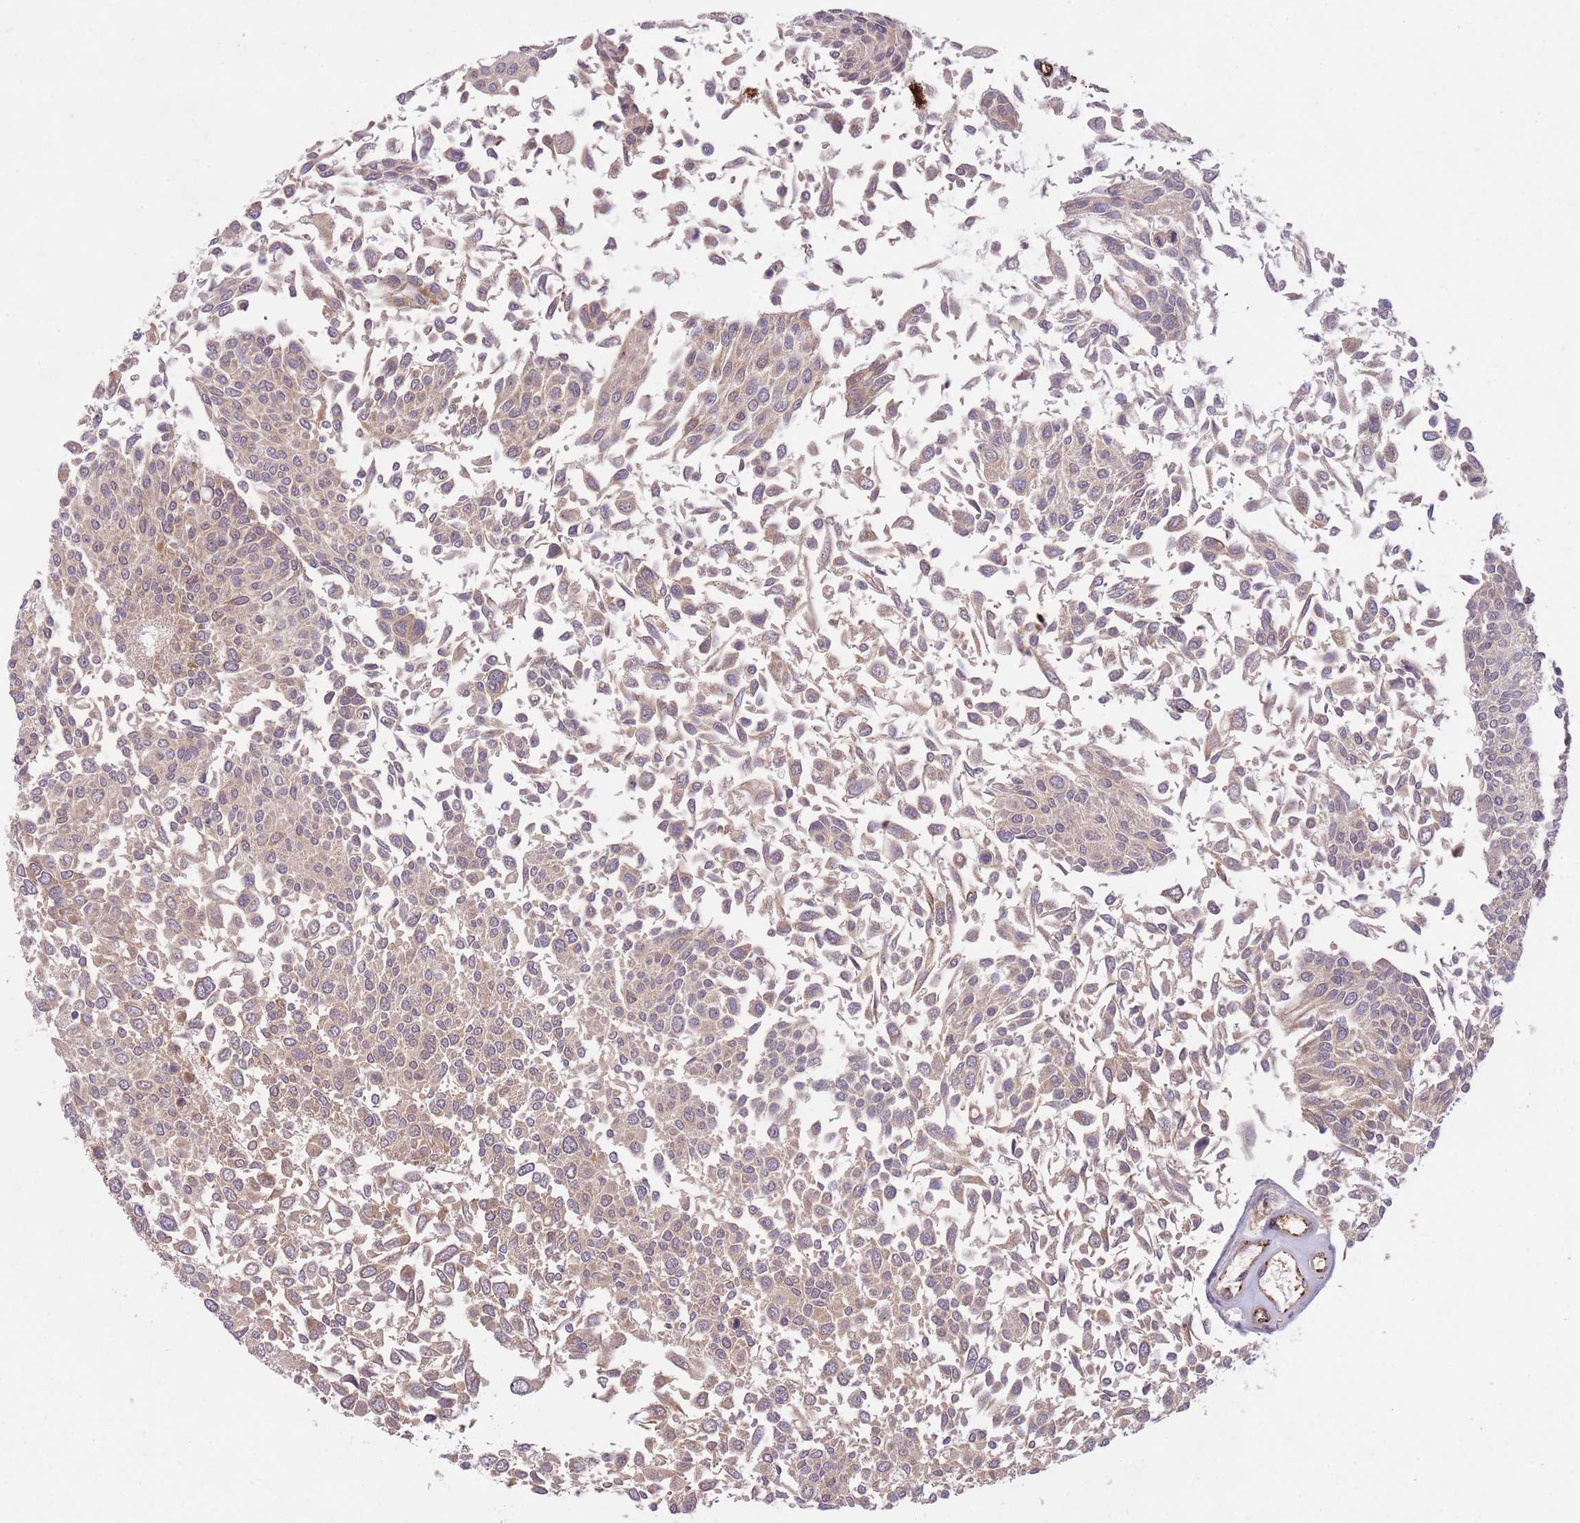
{"staining": {"intensity": "weak", "quantity": "25%-75%", "location": "cytoplasmic/membranous"}, "tissue": "urothelial cancer", "cell_type": "Tumor cells", "image_type": "cancer", "snomed": [{"axis": "morphology", "description": "Urothelial carcinoma, NOS"}, {"axis": "topography", "description": "Urinary bladder"}], "caption": "A brown stain shows weak cytoplasmic/membranous positivity of a protein in transitional cell carcinoma tumor cells.", "gene": "CISH", "patient": {"sex": "male", "age": 55}}